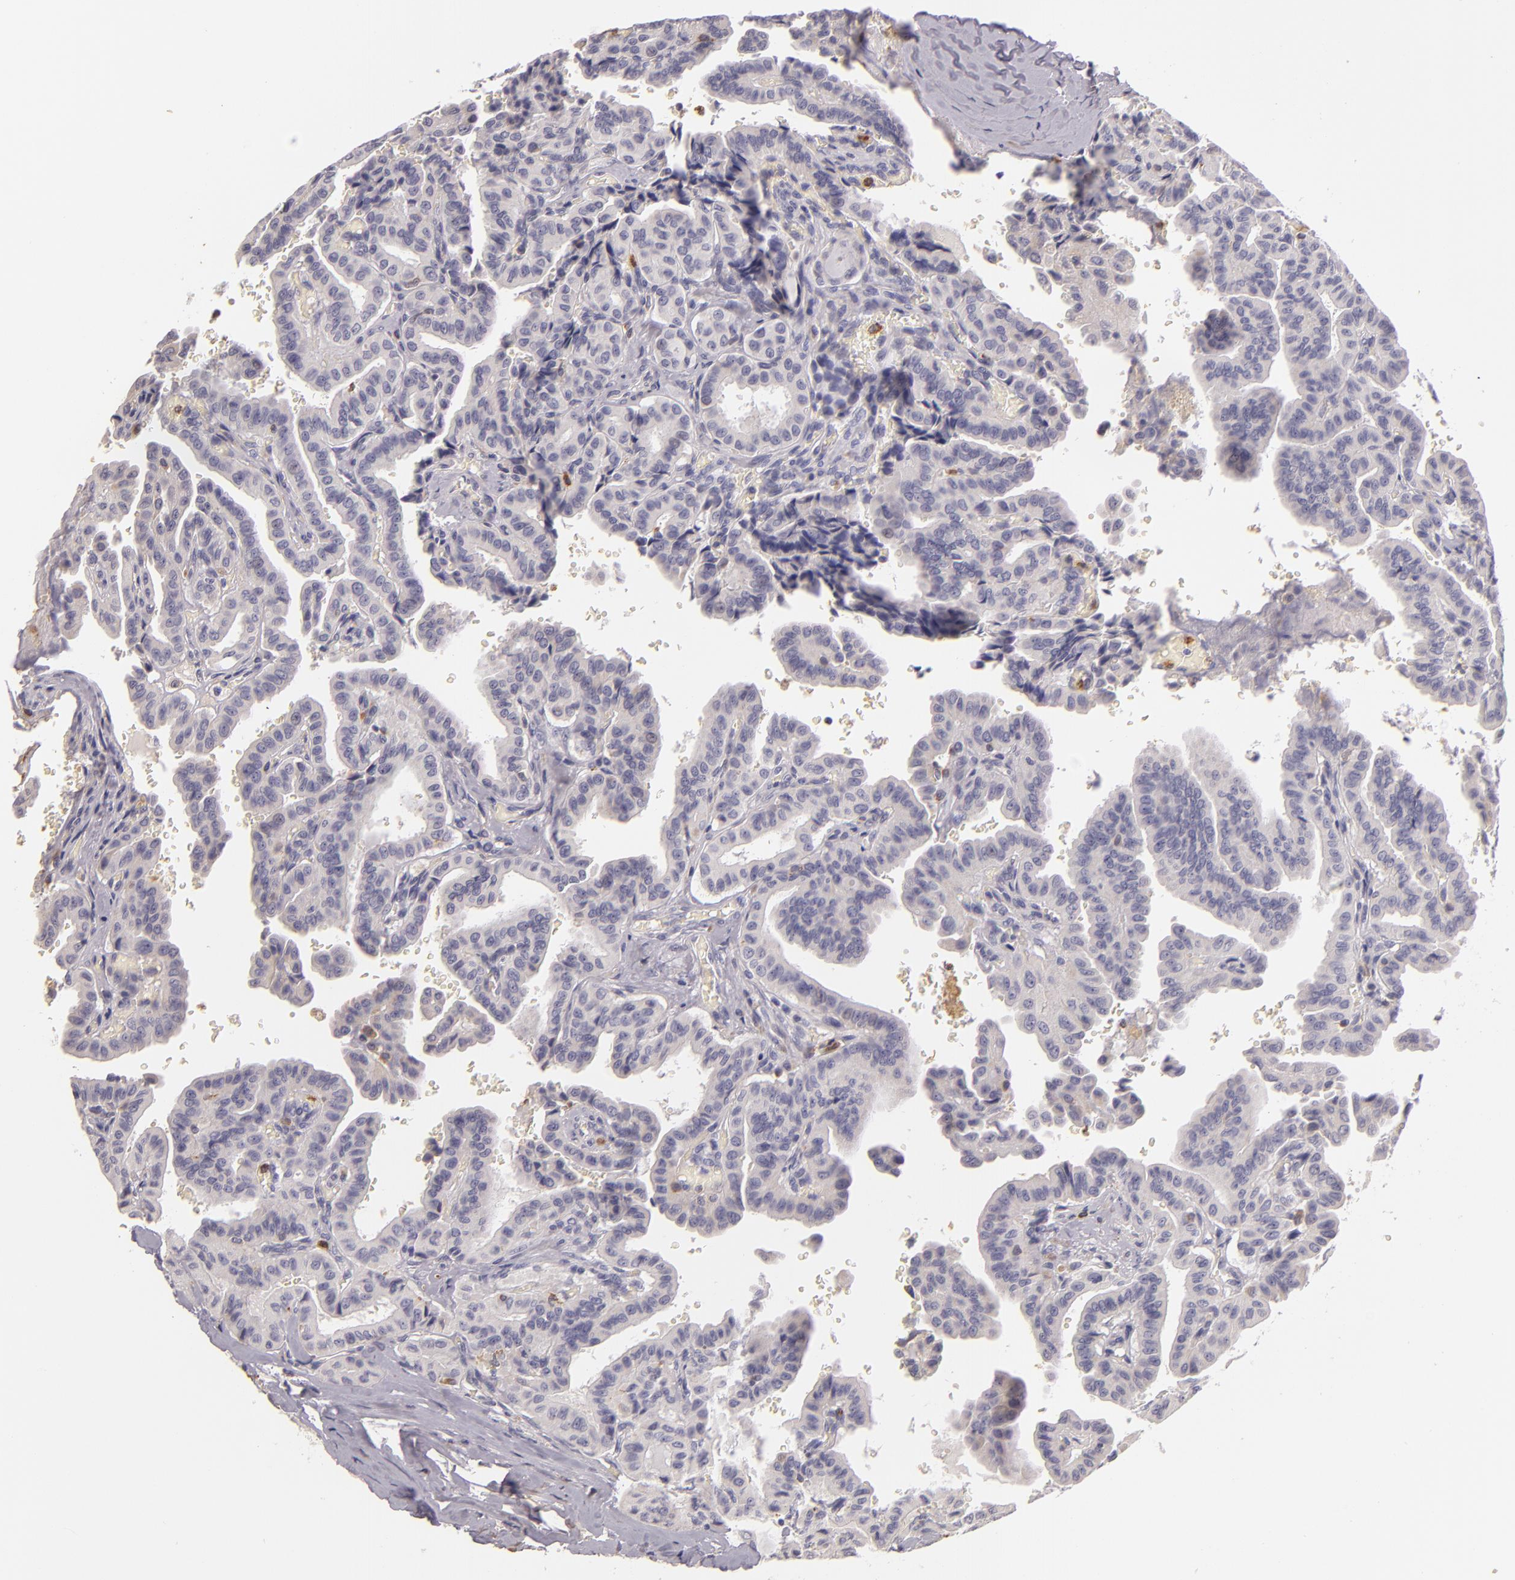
{"staining": {"intensity": "weak", "quantity": "<25%", "location": "cytoplasmic/membranous"}, "tissue": "thyroid cancer", "cell_type": "Tumor cells", "image_type": "cancer", "snomed": [{"axis": "morphology", "description": "Papillary adenocarcinoma, NOS"}, {"axis": "topography", "description": "Thyroid gland"}], "caption": "Thyroid cancer stained for a protein using immunohistochemistry (IHC) reveals no expression tumor cells.", "gene": "TLR8", "patient": {"sex": "male", "age": 87}}